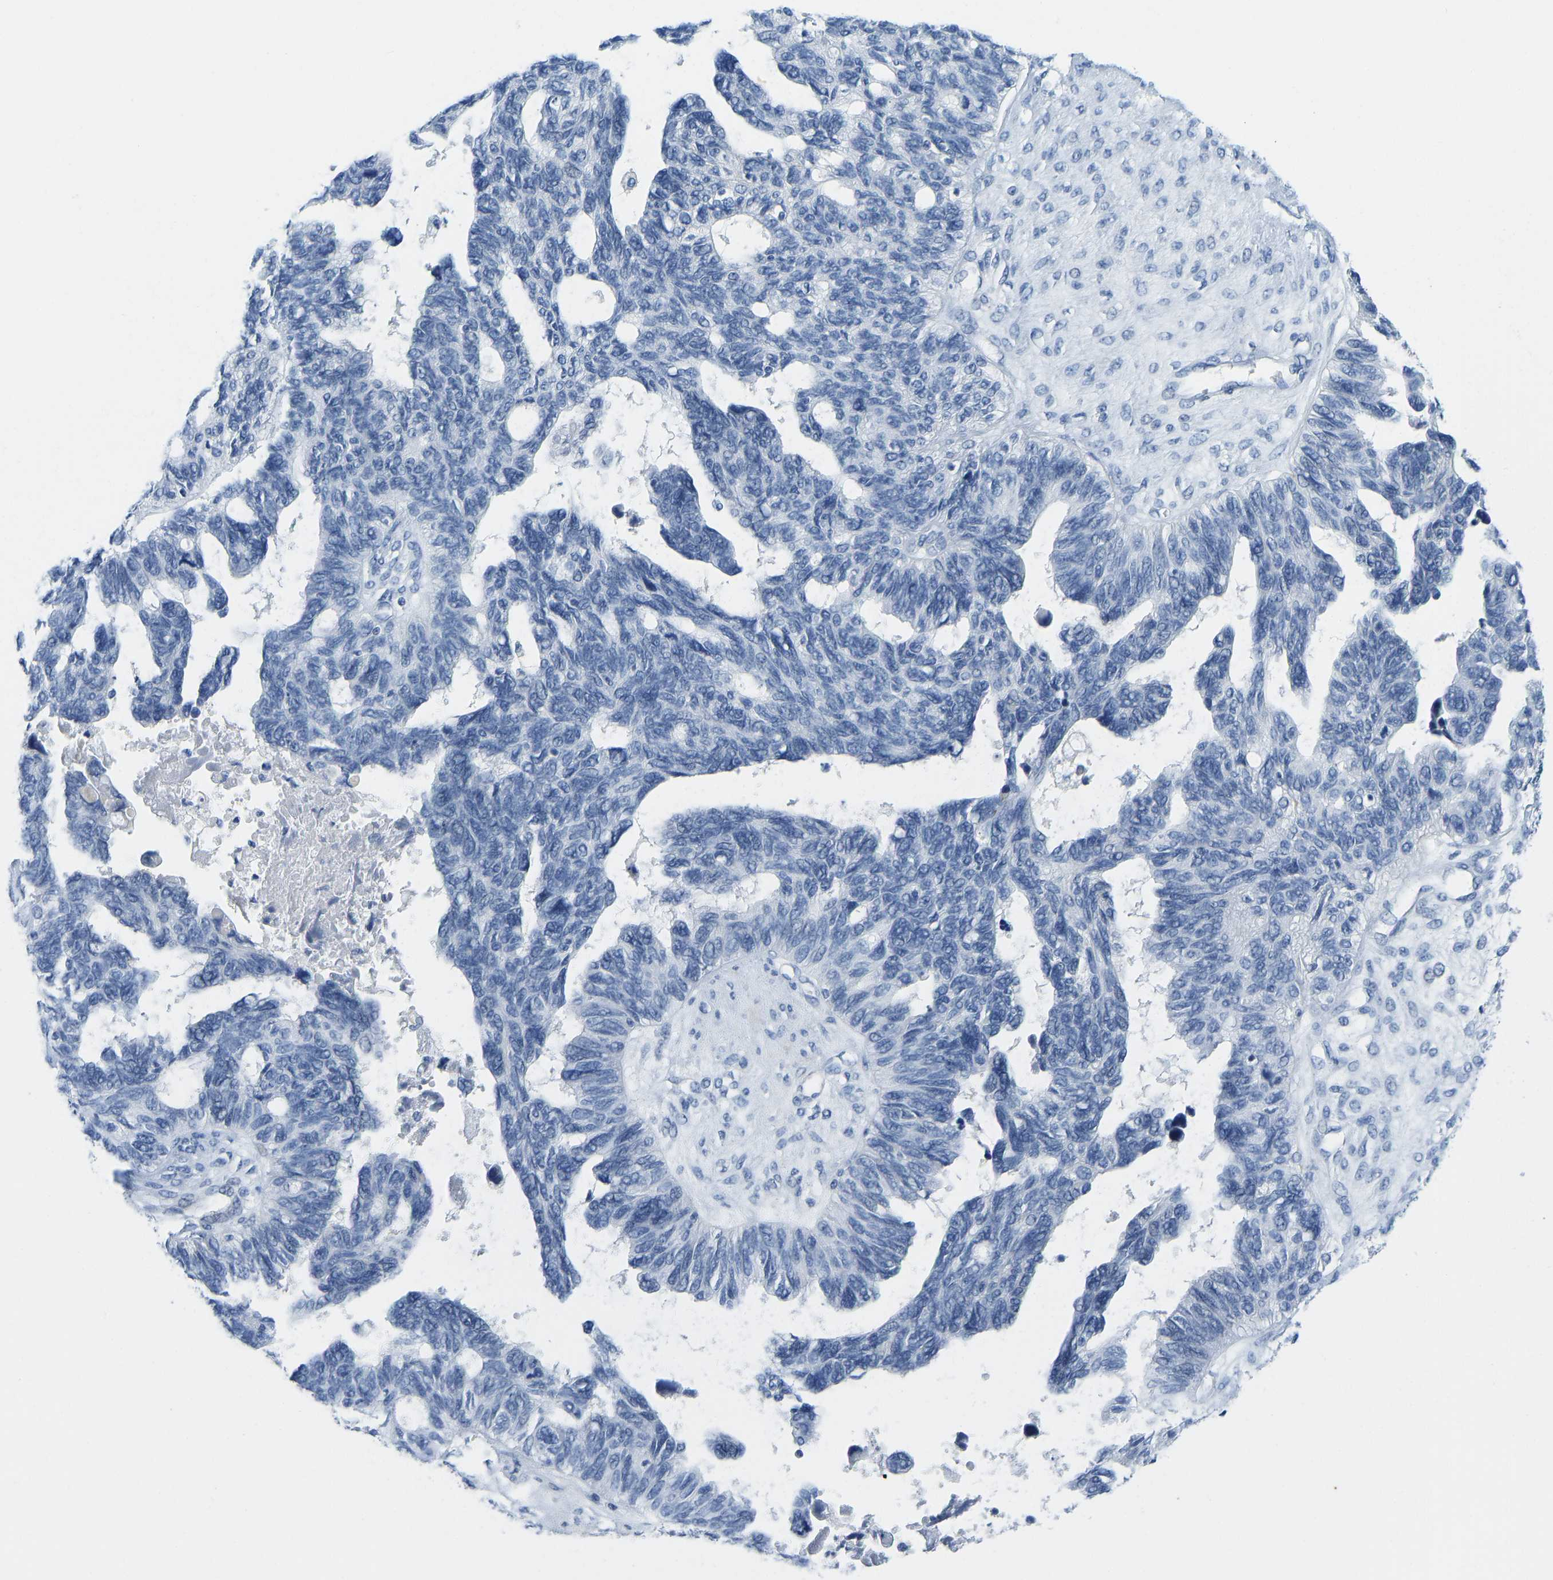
{"staining": {"intensity": "negative", "quantity": "none", "location": "none"}, "tissue": "ovarian cancer", "cell_type": "Tumor cells", "image_type": "cancer", "snomed": [{"axis": "morphology", "description": "Cystadenocarcinoma, serous, NOS"}, {"axis": "topography", "description": "Ovary"}], "caption": "DAB immunohistochemical staining of ovarian serous cystadenocarcinoma demonstrates no significant staining in tumor cells. (DAB (3,3'-diaminobenzidine) immunohistochemistry, high magnification).", "gene": "SERPINB3", "patient": {"sex": "female", "age": 79}}